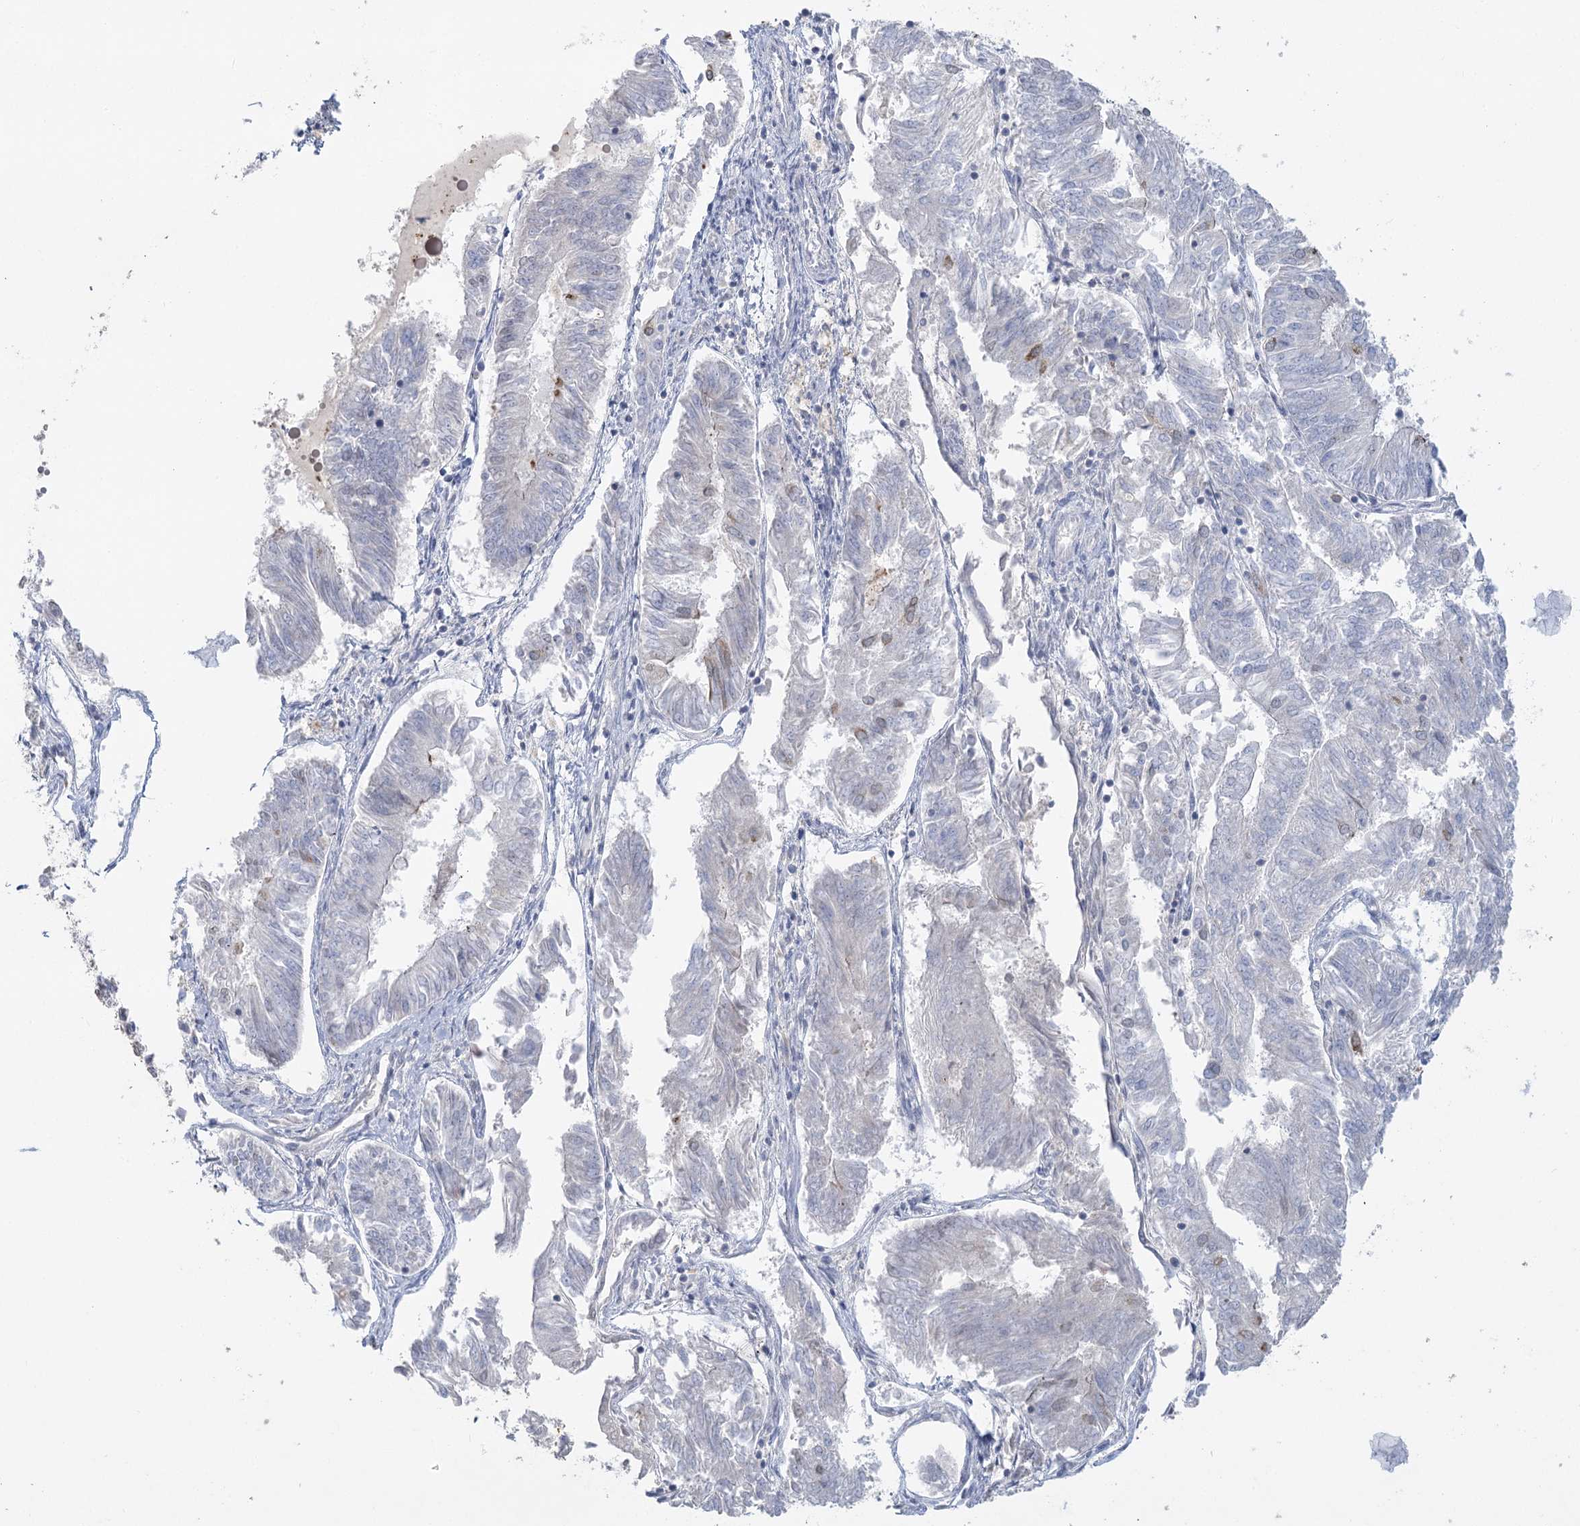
{"staining": {"intensity": "negative", "quantity": "none", "location": "none"}, "tissue": "endometrial cancer", "cell_type": "Tumor cells", "image_type": "cancer", "snomed": [{"axis": "morphology", "description": "Adenocarcinoma, NOS"}, {"axis": "topography", "description": "Endometrium"}], "caption": "Endometrial adenocarcinoma was stained to show a protein in brown. There is no significant positivity in tumor cells.", "gene": "TRAF3IP1", "patient": {"sex": "female", "age": 58}}